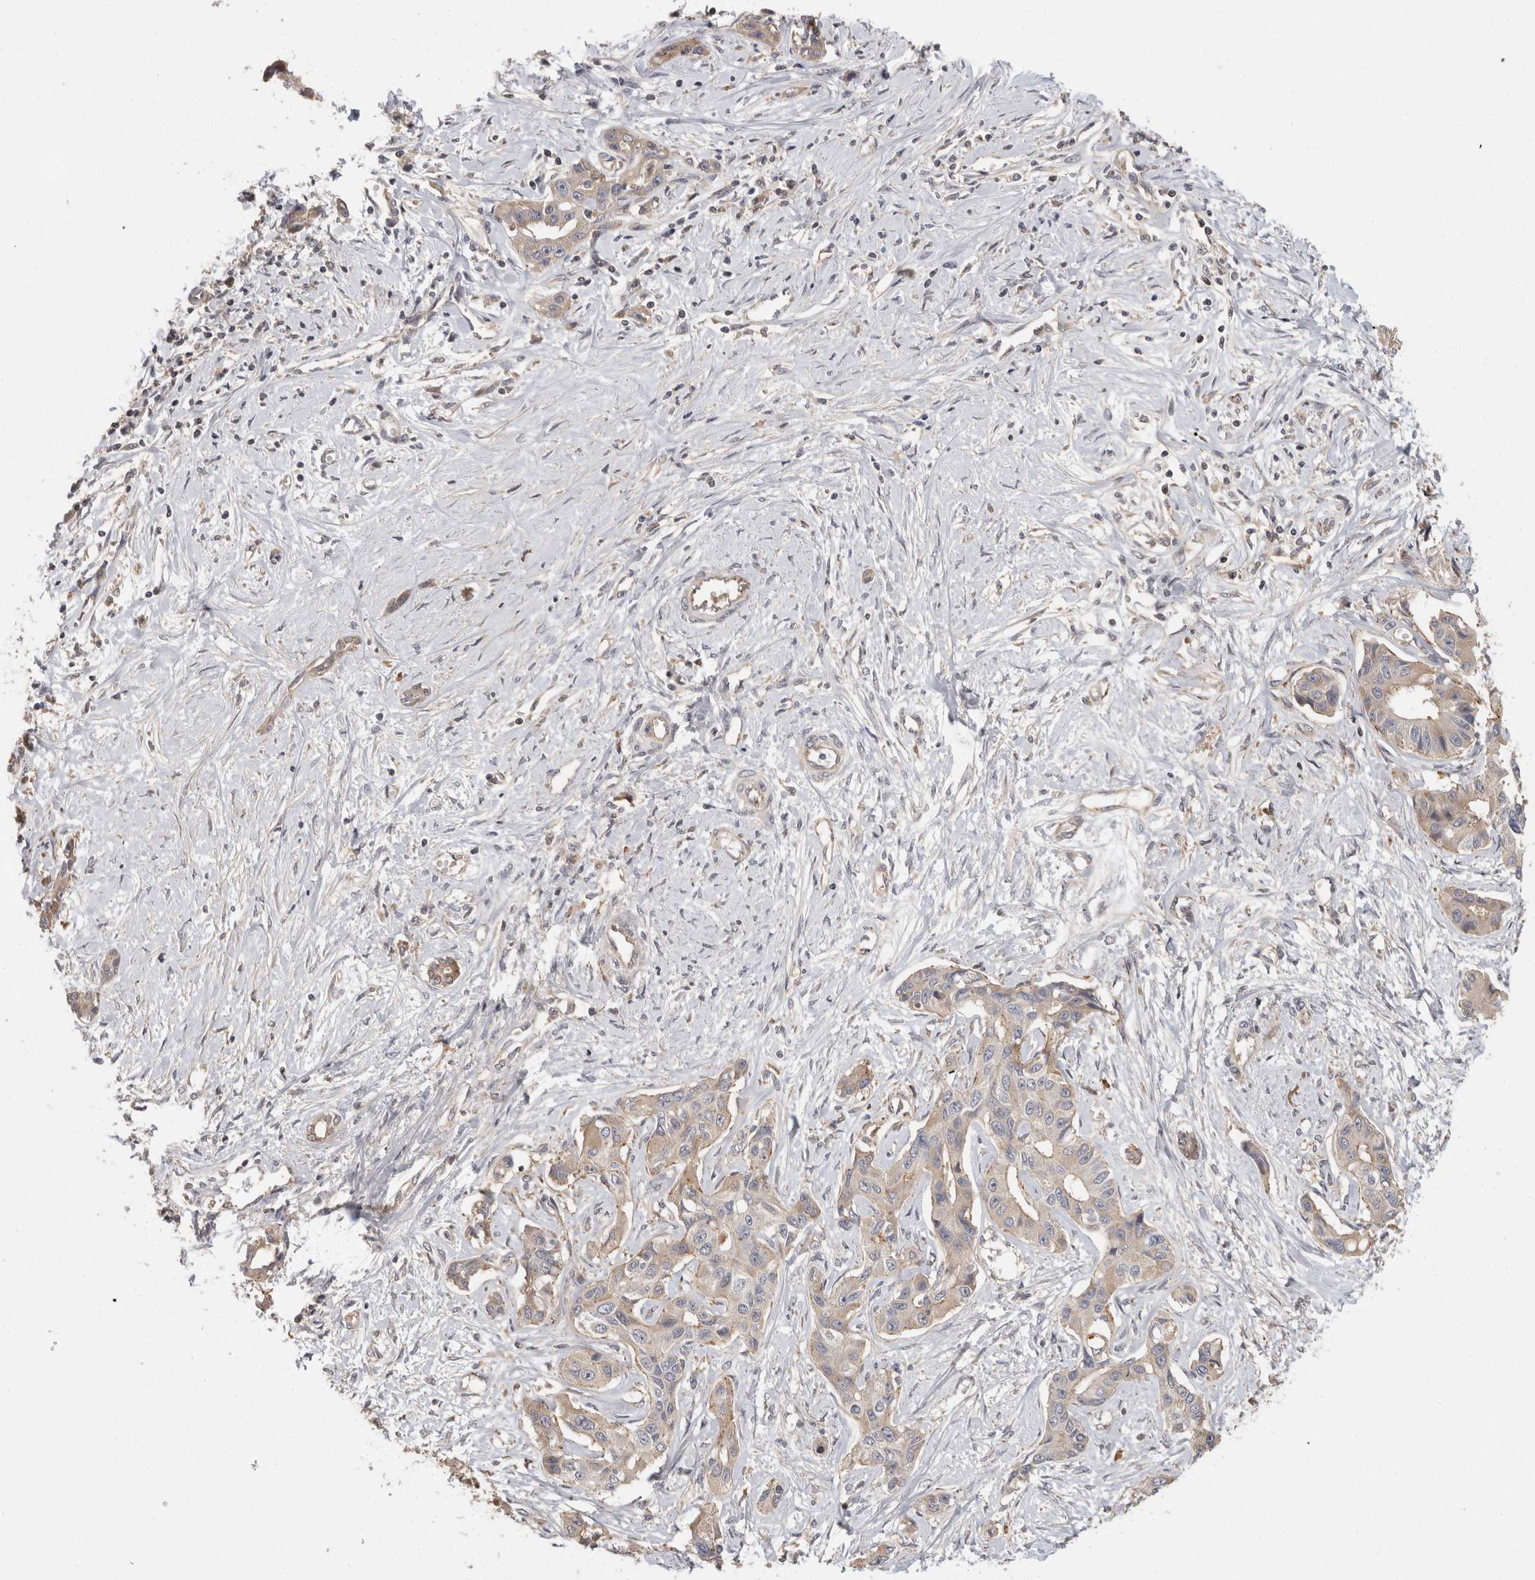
{"staining": {"intensity": "weak", "quantity": "25%-75%", "location": "cytoplasmic/membranous"}, "tissue": "liver cancer", "cell_type": "Tumor cells", "image_type": "cancer", "snomed": [{"axis": "morphology", "description": "Cholangiocarcinoma"}, {"axis": "topography", "description": "Liver"}], "caption": "Liver cancer (cholangiocarcinoma) stained with a protein marker reveals weak staining in tumor cells.", "gene": "ACAT2", "patient": {"sex": "male", "age": 59}}